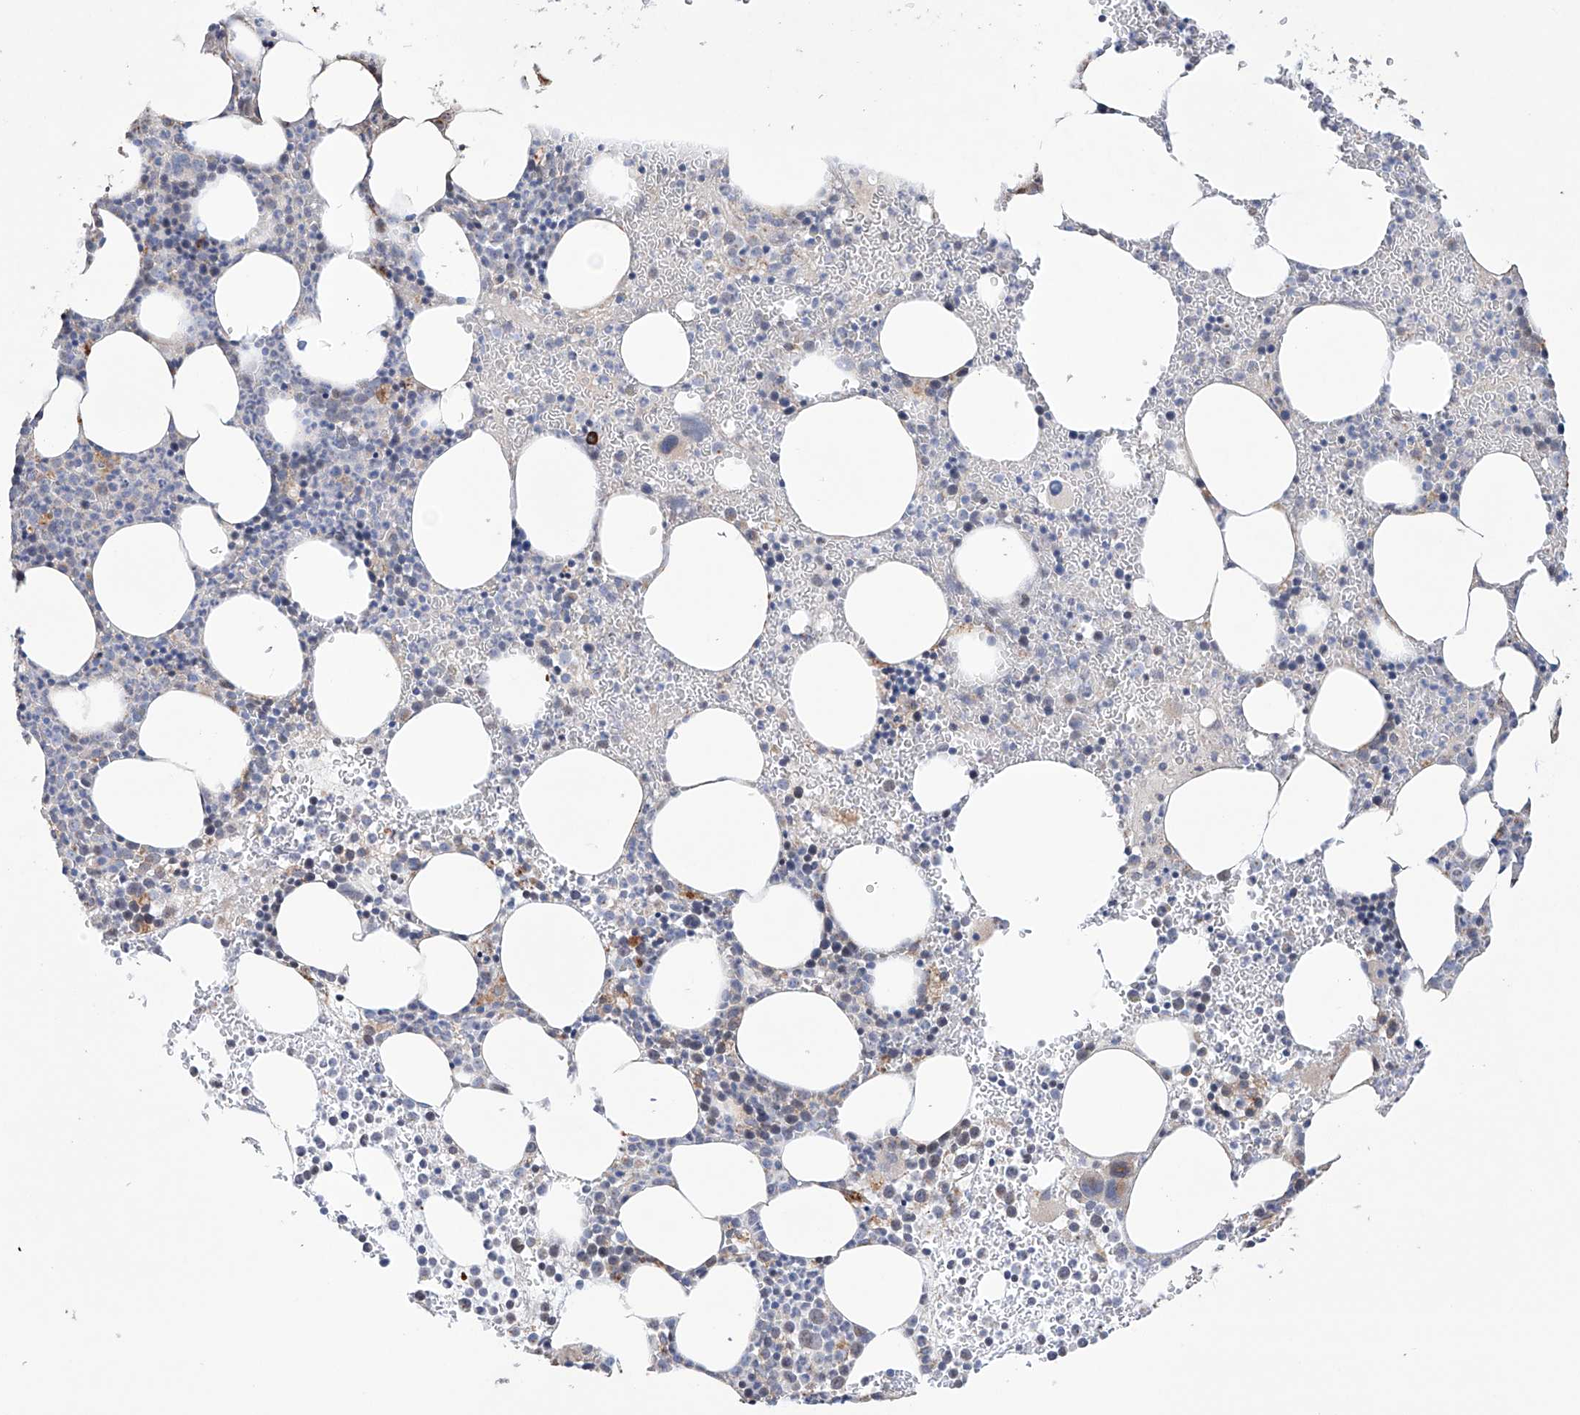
{"staining": {"intensity": "weak", "quantity": "<25%", "location": "cytoplasmic/membranous"}, "tissue": "bone marrow", "cell_type": "Hematopoietic cells", "image_type": "normal", "snomed": [{"axis": "morphology", "description": "Normal tissue, NOS"}, {"axis": "topography", "description": "Bone marrow"}], "caption": "IHC image of unremarkable human bone marrow stained for a protein (brown), which exhibits no staining in hematopoietic cells.", "gene": "AFG1L", "patient": {"sex": "female", "age": 78}}